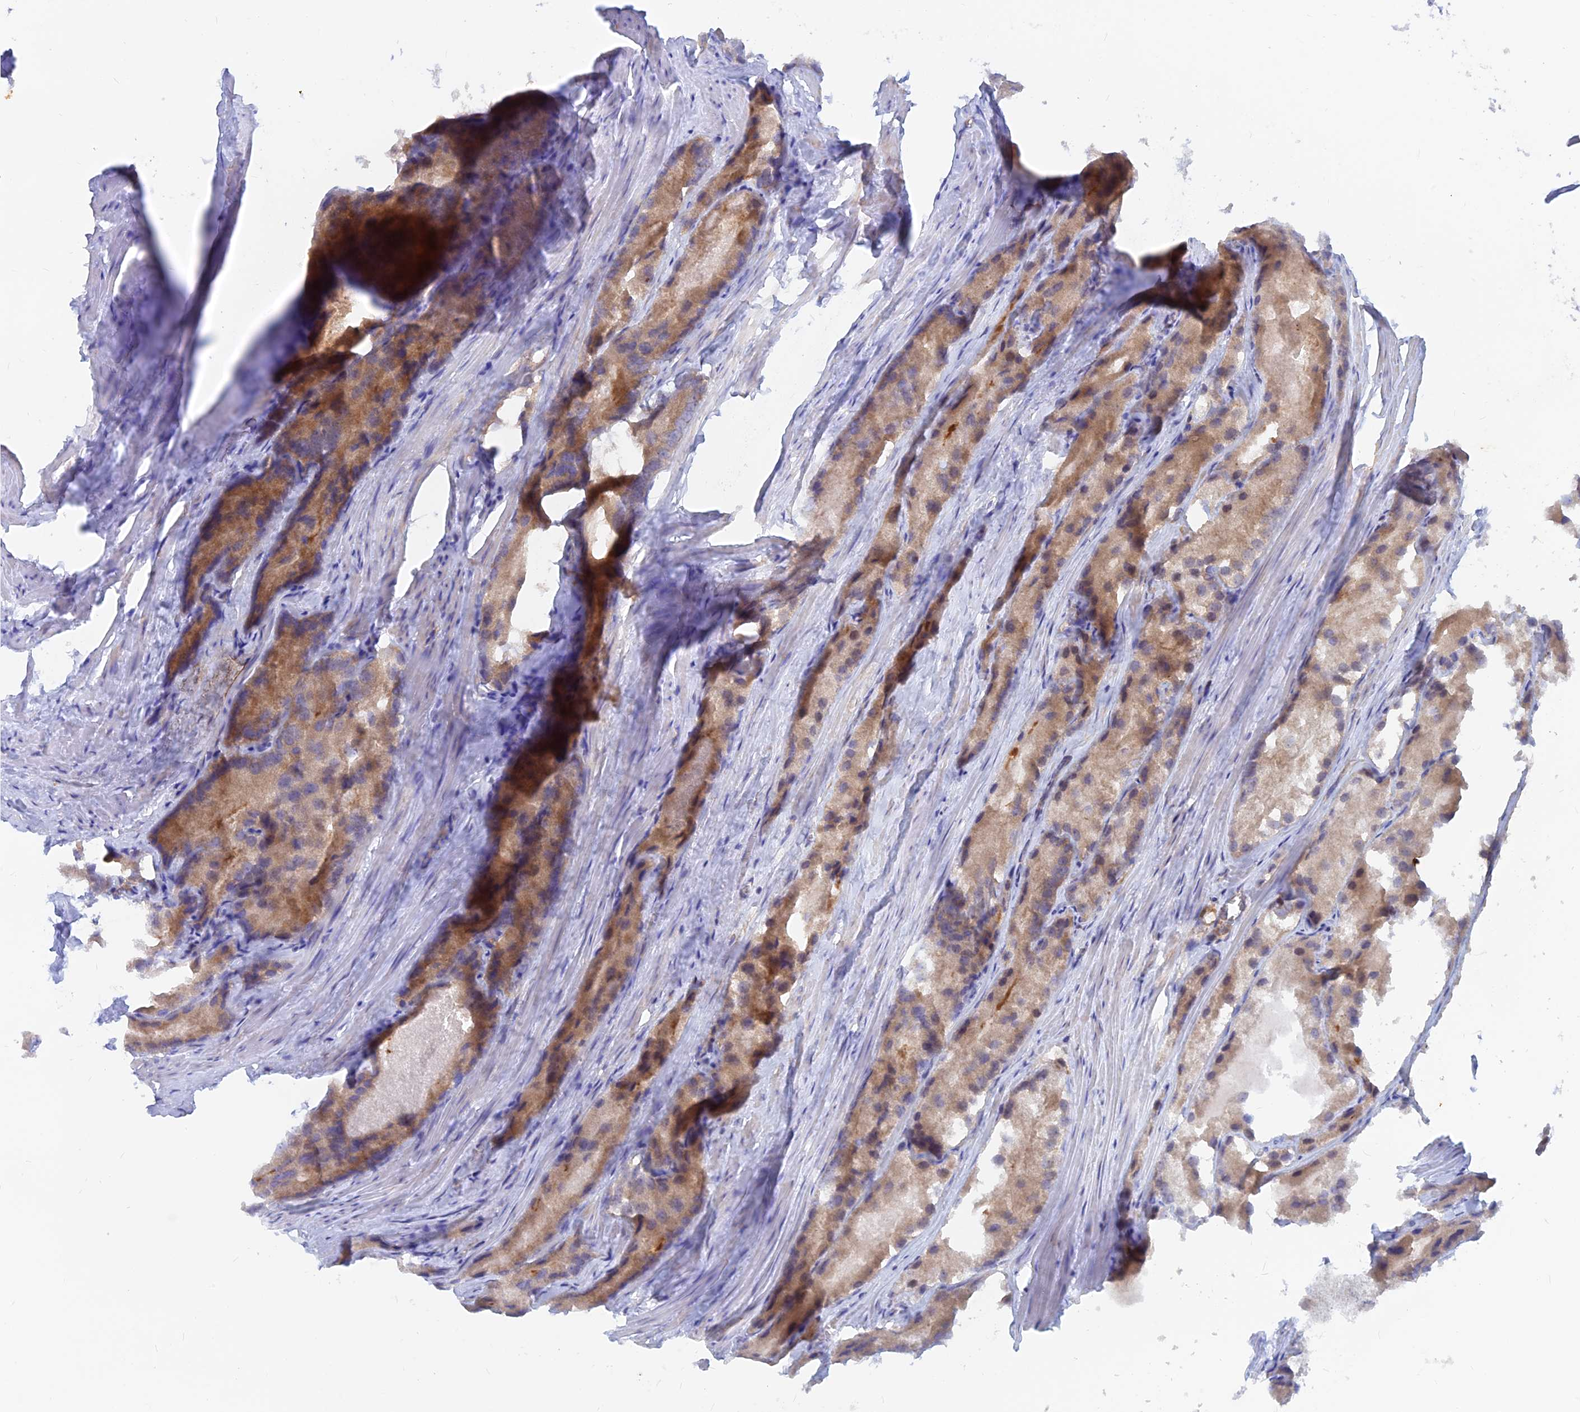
{"staining": {"intensity": "moderate", "quantity": "25%-75%", "location": "cytoplasmic/membranous"}, "tissue": "prostate cancer", "cell_type": "Tumor cells", "image_type": "cancer", "snomed": [{"axis": "morphology", "description": "Adenocarcinoma, Low grade"}, {"axis": "topography", "description": "Prostate"}], "caption": "Immunohistochemistry (IHC) staining of low-grade adenocarcinoma (prostate), which displays medium levels of moderate cytoplasmic/membranous expression in about 25%-75% of tumor cells indicating moderate cytoplasmic/membranous protein staining. The staining was performed using DAB (3,3'-diaminobenzidine) (brown) for protein detection and nuclei were counterstained in hematoxylin (blue).", "gene": "DNAJC16", "patient": {"sex": "male", "age": 69}}